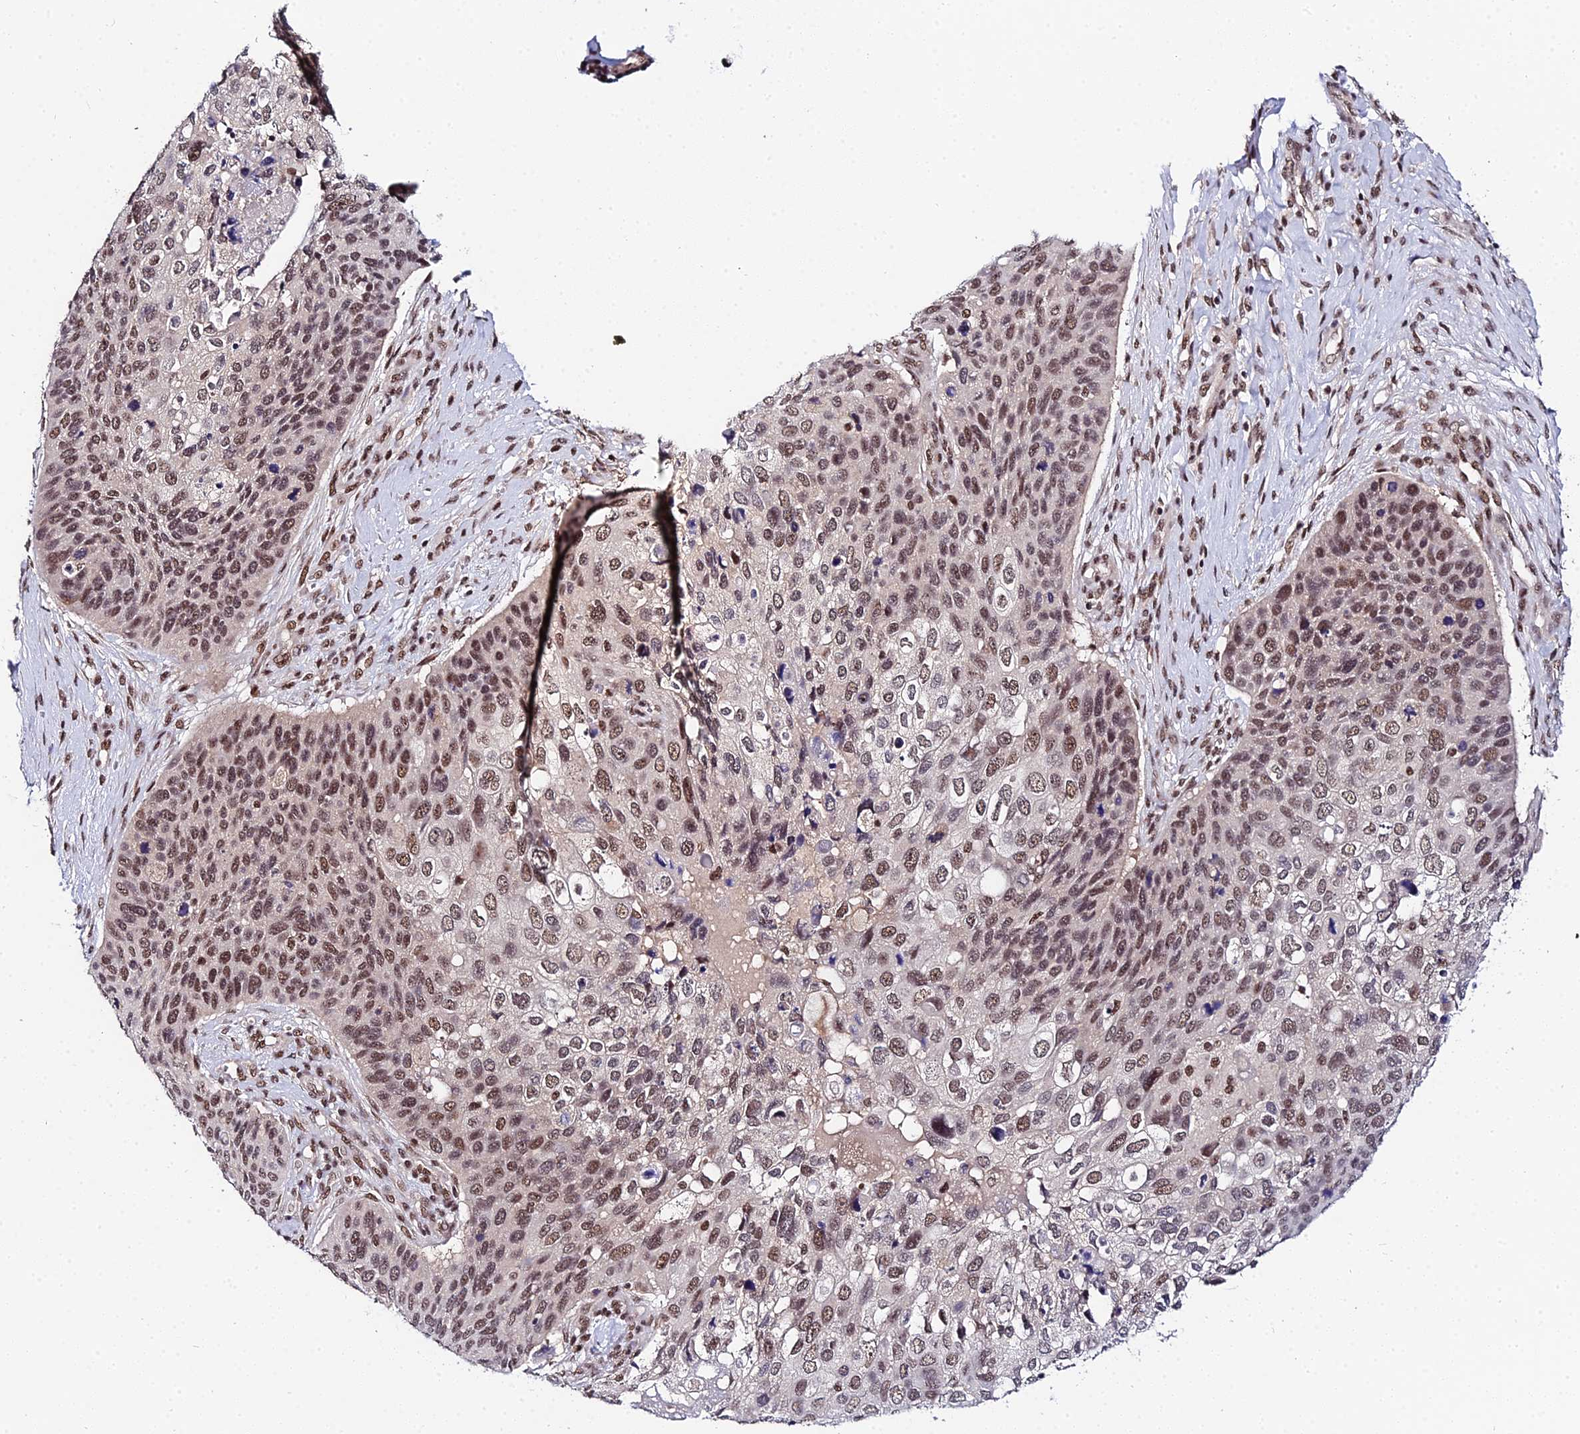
{"staining": {"intensity": "moderate", "quantity": ">75%", "location": "nuclear"}, "tissue": "skin cancer", "cell_type": "Tumor cells", "image_type": "cancer", "snomed": [{"axis": "morphology", "description": "Basal cell carcinoma"}, {"axis": "topography", "description": "Skin"}], "caption": "Protein analysis of skin cancer tissue reveals moderate nuclear expression in about >75% of tumor cells.", "gene": "EXOSC3", "patient": {"sex": "female", "age": 74}}